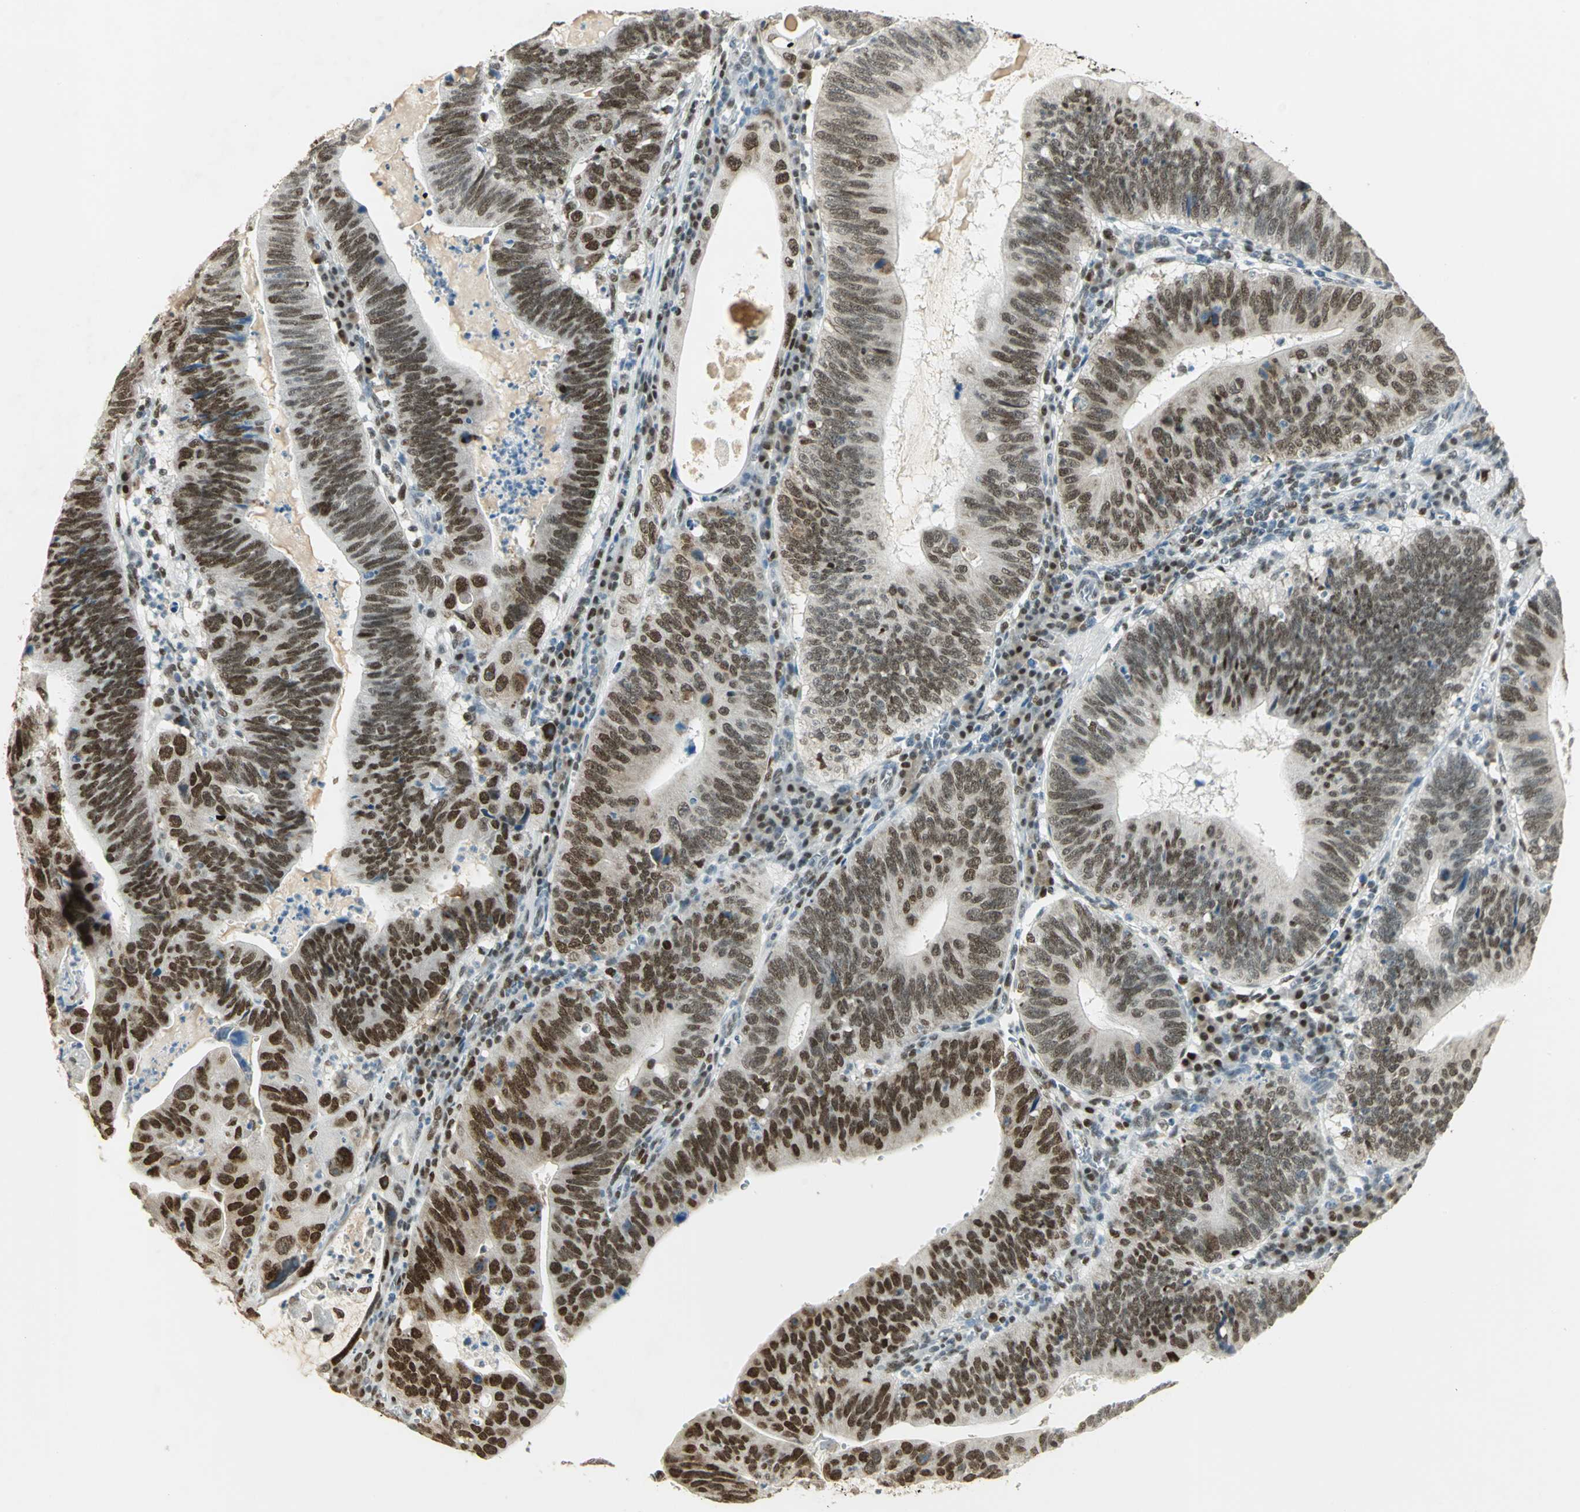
{"staining": {"intensity": "strong", "quantity": ">75%", "location": "nuclear"}, "tissue": "stomach cancer", "cell_type": "Tumor cells", "image_type": "cancer", "snomed": [{"axis": "morphology", "description": "Adenocarcinoma, NOS"}, {"axis": "topography", "description": "Stomach"}], "caption": "An image of human stomach cancer stained for a protein displays strong nuclear brown staining in tumor cells. The staining was performed using DAB to visualize the protein expression in brown, while the nuclei were stained in blue with hematoxylin (Magnification: 20x).", "gene": "AK6", "patient": {"sex": "male", "age": 59}}